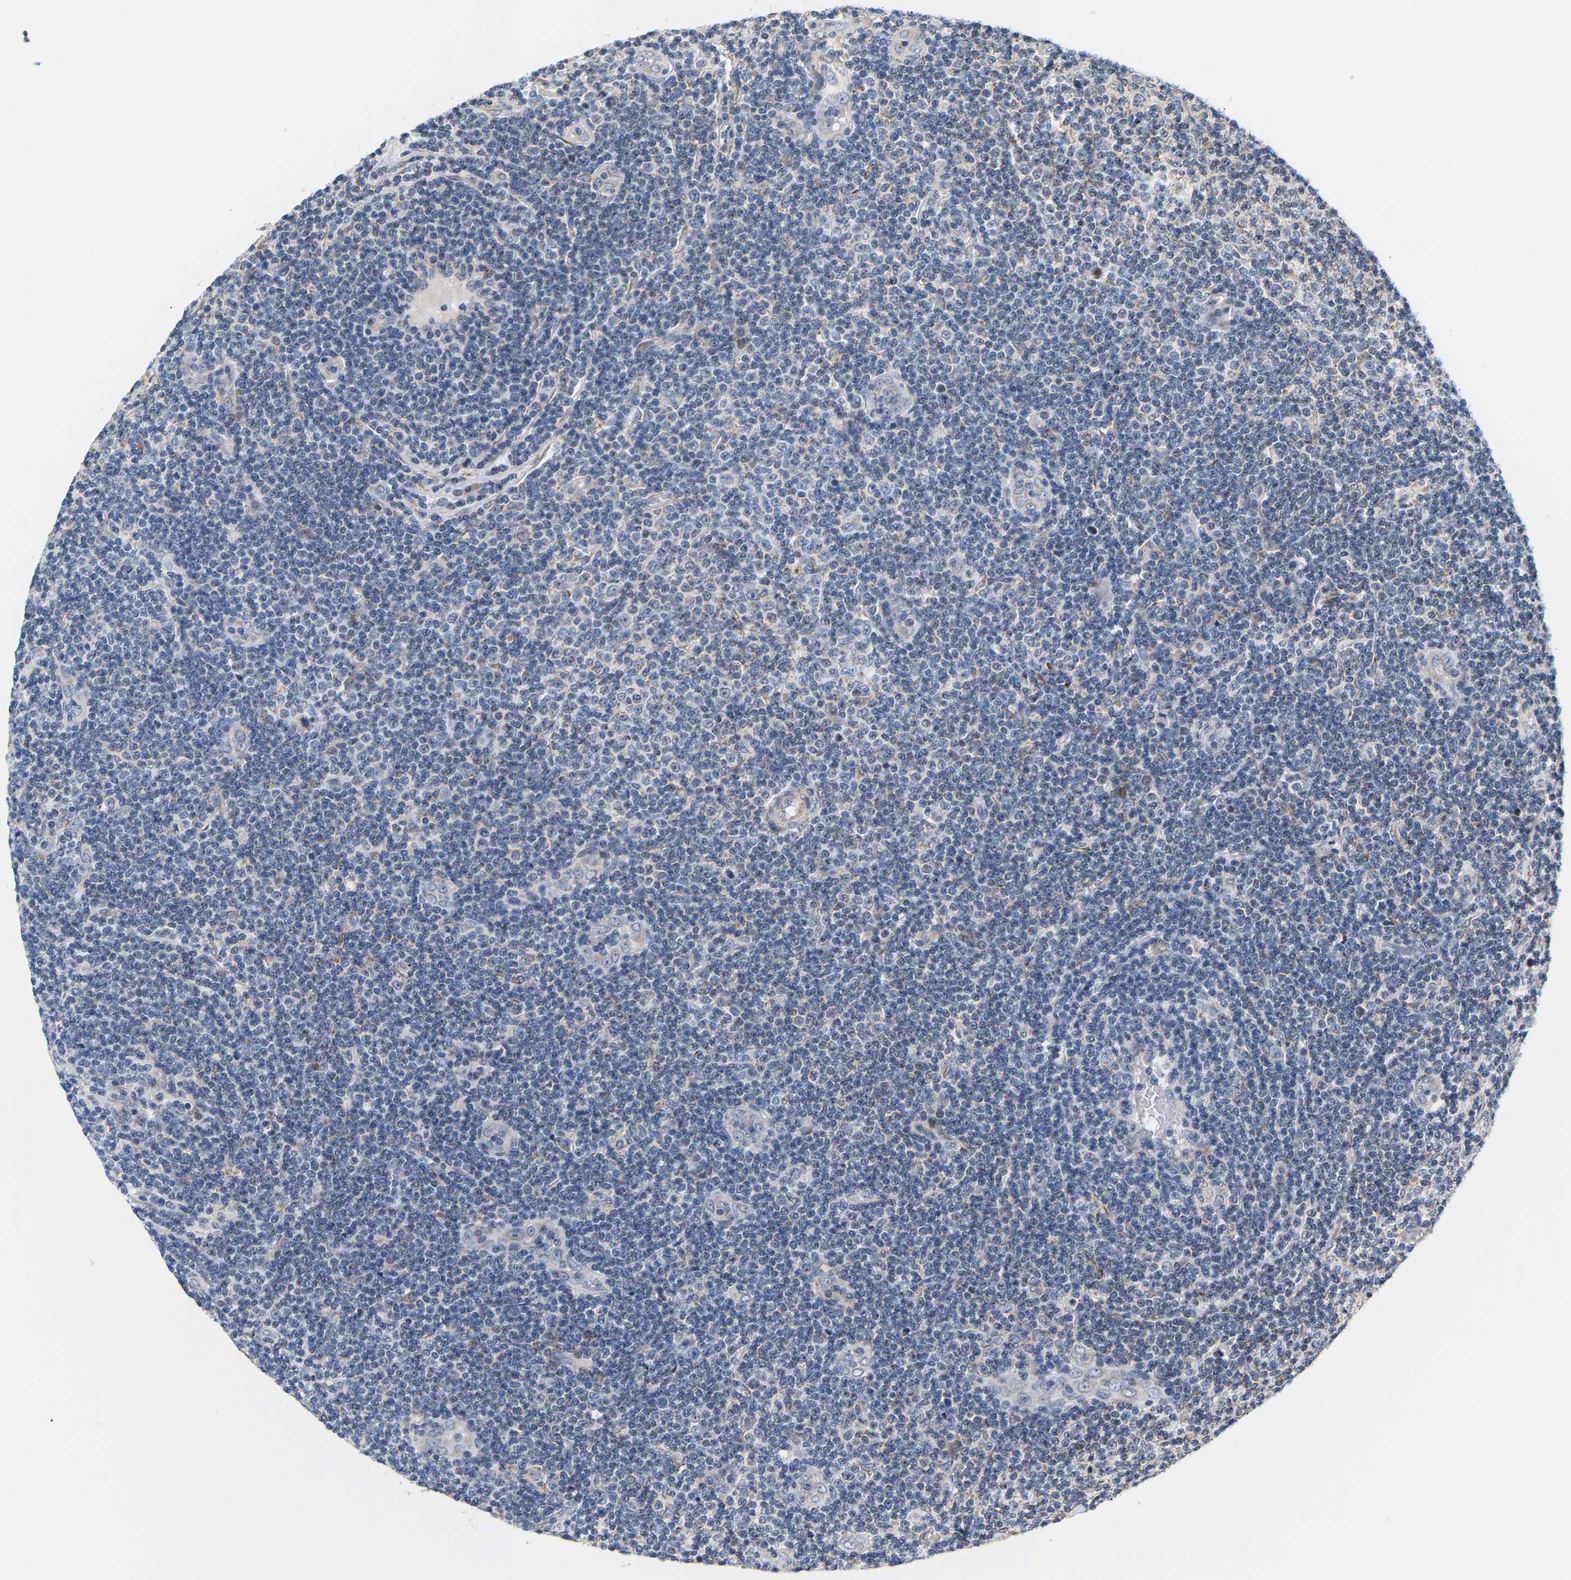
{"staining": {"intensity": "negative", "quantity": "none", "location": "none"}, "tissue": "lymphoma", "cell_type": "Tumor cells", "image_type": "cancer", "snomed": [{"axis": "morphology", "description": "Malignant lymphoma, non-Hodgkin's type, Low grade"}, {"axis": "topography", "description": "Lymph node"}], "caption": "Photomicrograph shows no significant protein expression in tumor cells of low-grade malignant lymphoma, non-Hodgkin's type.", "gene": "TMEM168", "patient": {"sex": "male", "age": 83}}